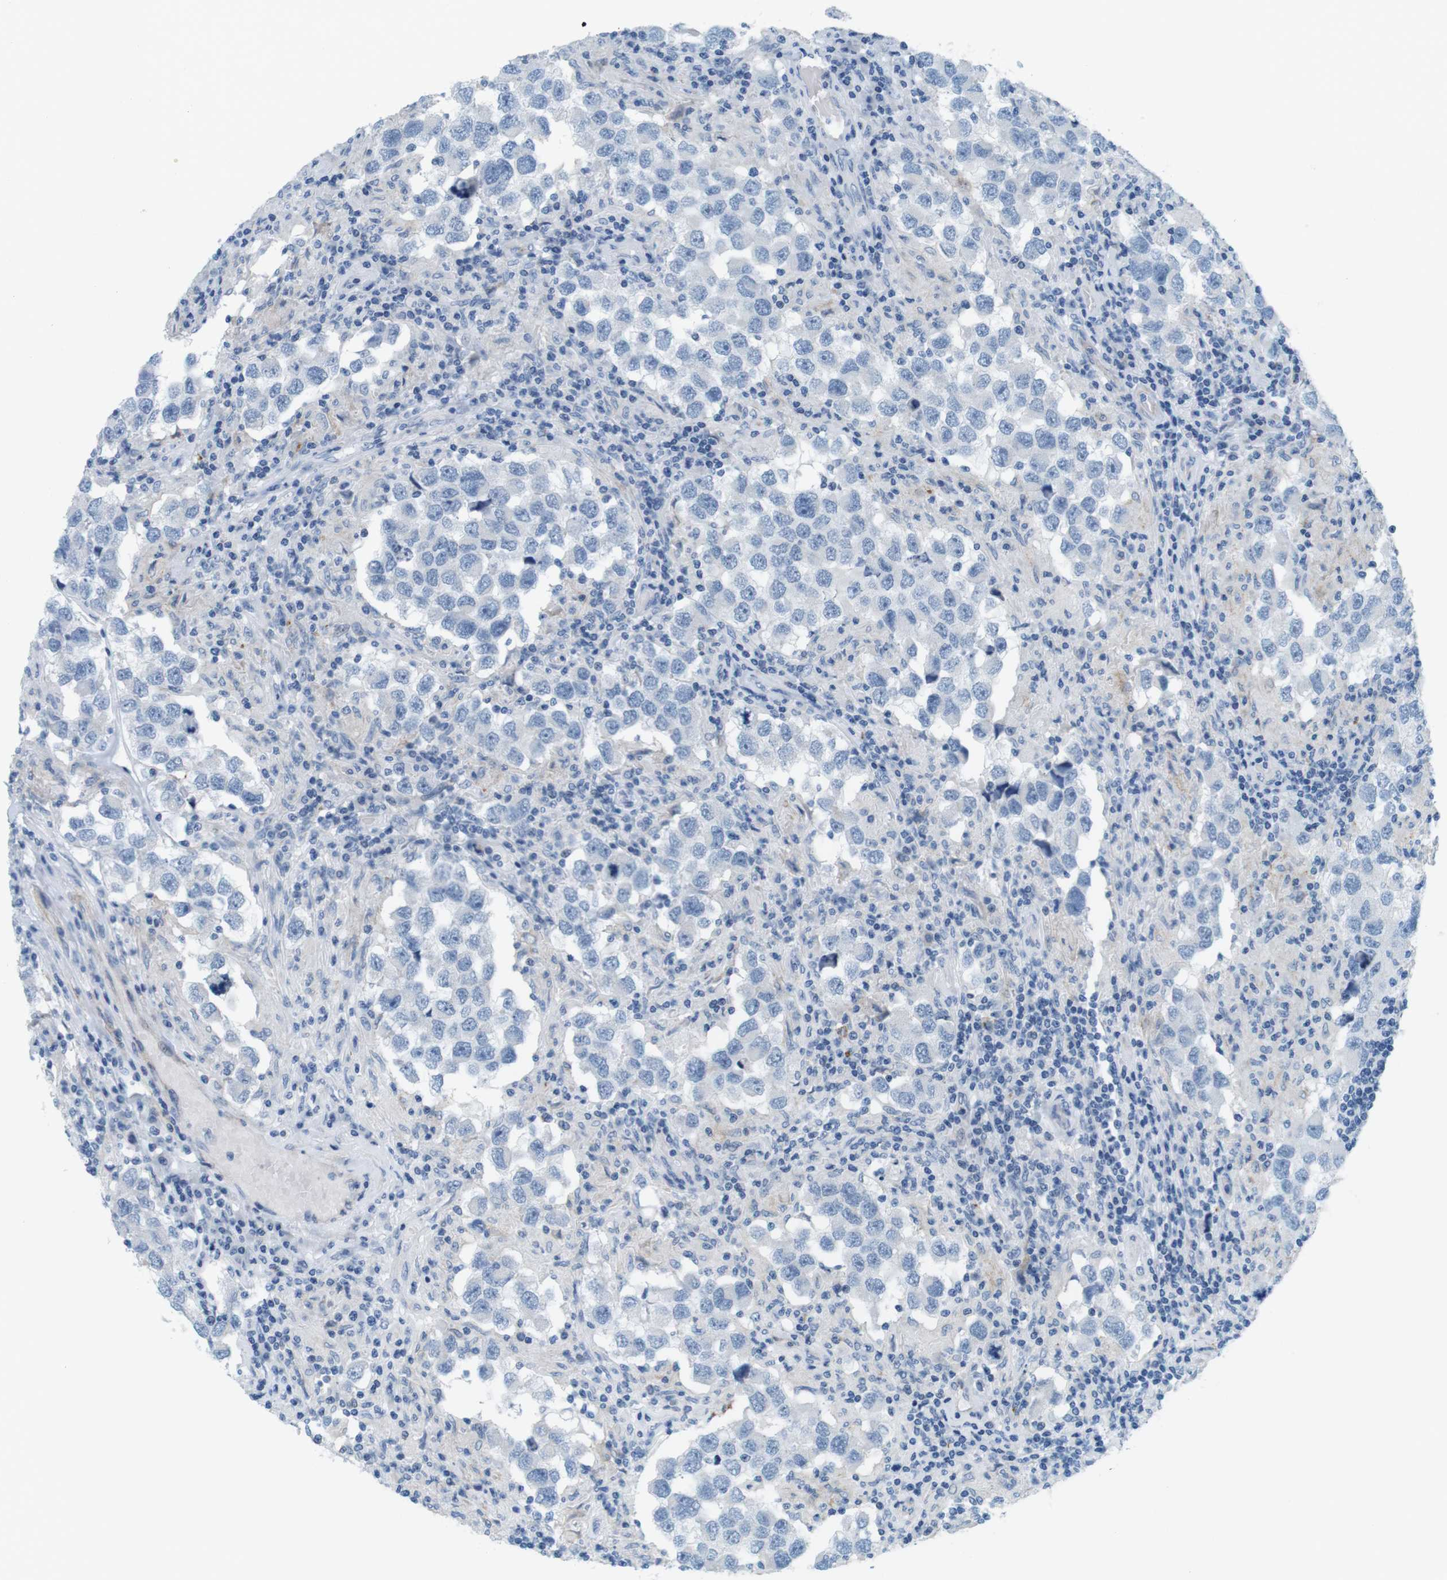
{"staining": {"intensity": "negative", "quantity": "none", "location": "none"}, "tissue": "testis cancer", "cell_type": "Tumor cells", "image_type": "cancer", "snomed": [{"axis": "morphology", "description": "Carcinoma, Embryonal, NOS"}, {"axis": "topography", "description": "Testis"}], "caption": "Immunohistochemistry of testis cancer (embryonal carcinoma) displays no expression in tumor cells.", "gene": "MYH9", "patient": {"sex": "male", "age": 21}}